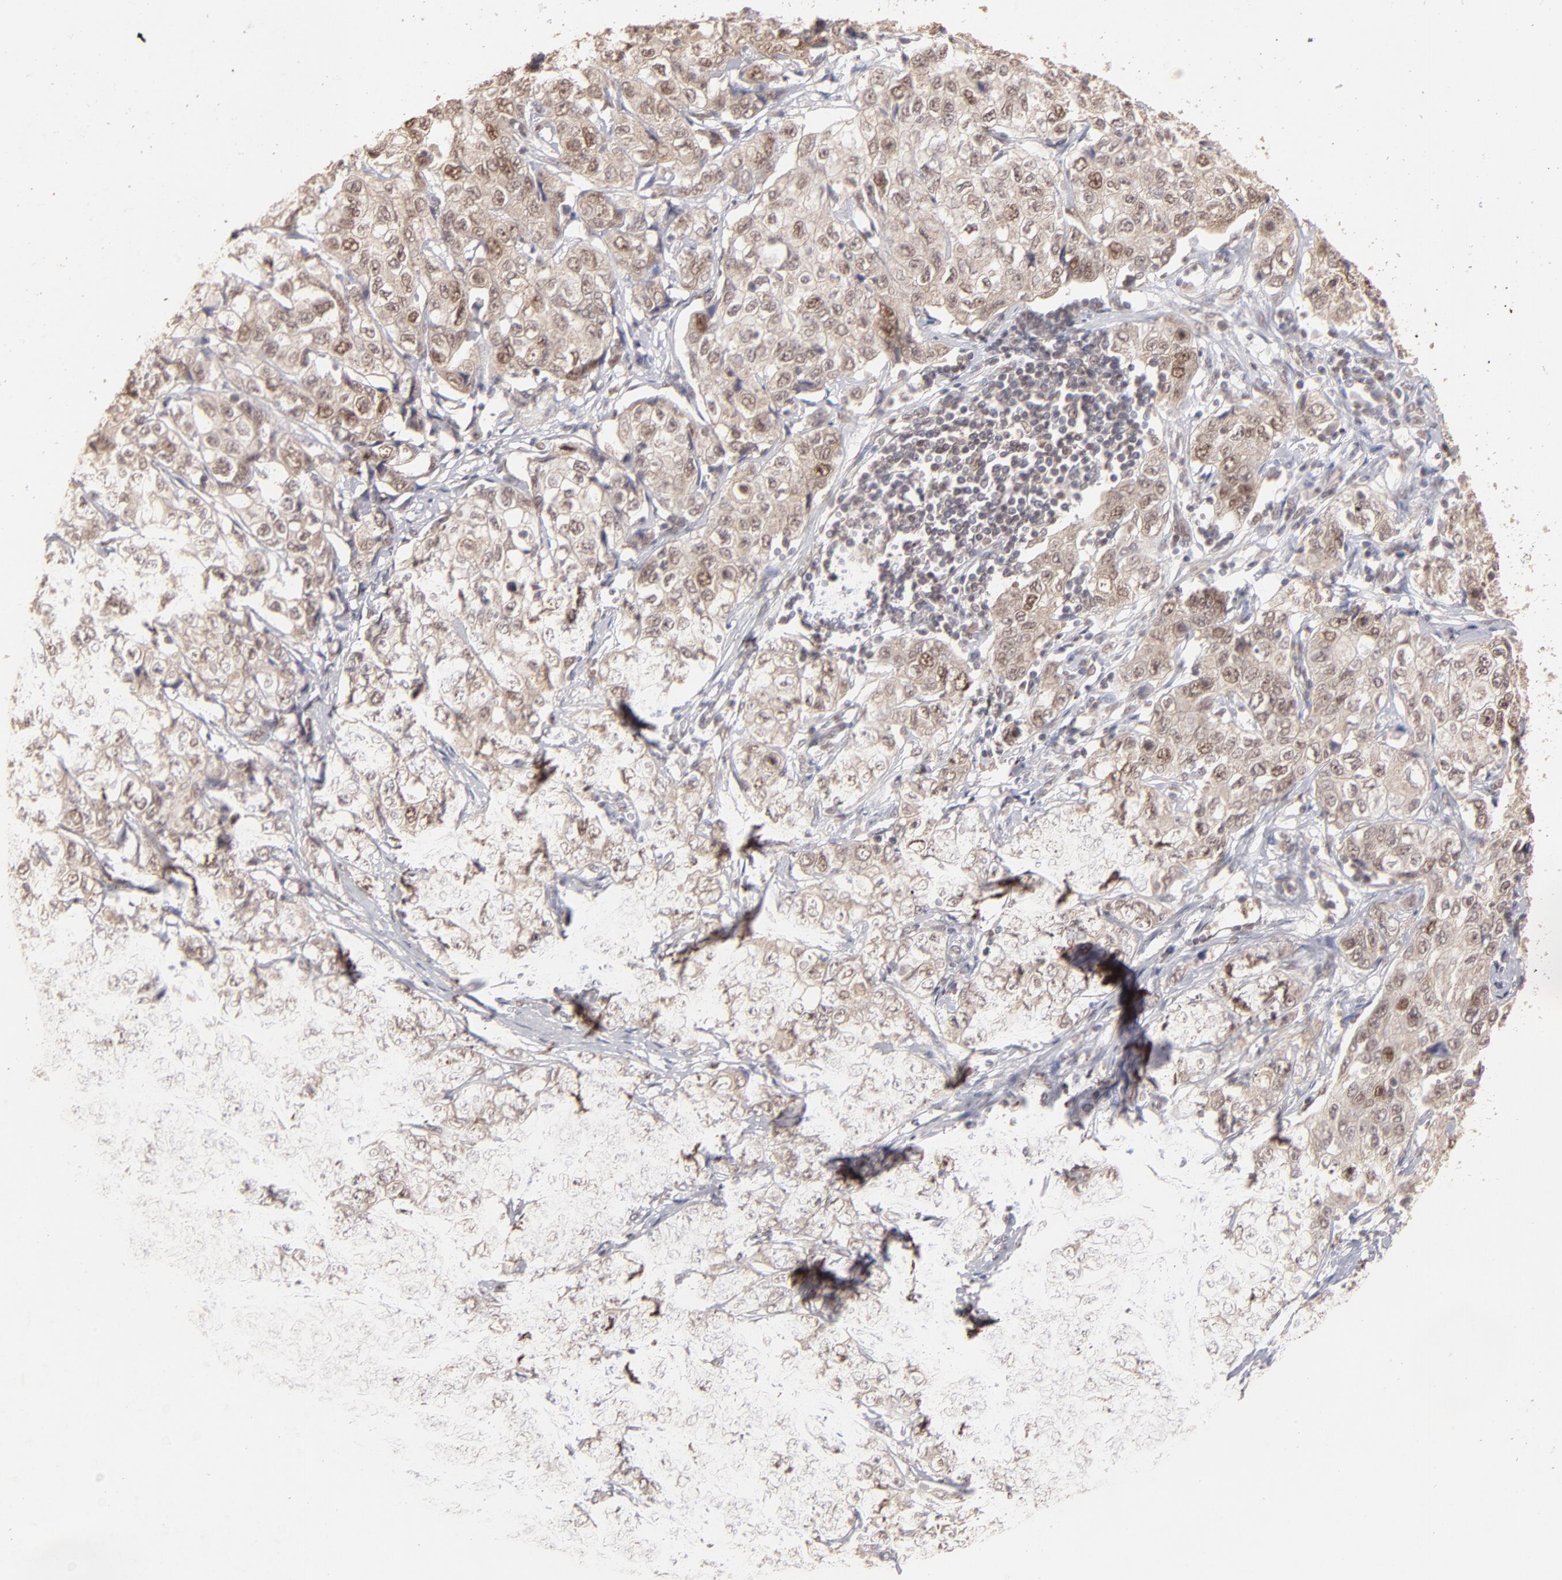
{"staining": {"intensity": "moderate", "quantity": ">75%", "location": "cytoplasmic/membranous,nuclear"}, "tissue": "stomach cancer", "cell_type": "Tumor cells", "image_type": "cancer", "snomed": [{"axis": "morphology", "description": "Adenocarcinoma, NOS"}, {"axis": "topography", "description": "Stomach"}], "caption": "Brown immunohistochemical staining in stomach adenocarcinoma exhibits moderate cytoplasmic/membranous and nuclear staining in approximately >75% of tumor cells.", "gene": "CLOCK", "patient": {"sex": "male", "age": 48}}